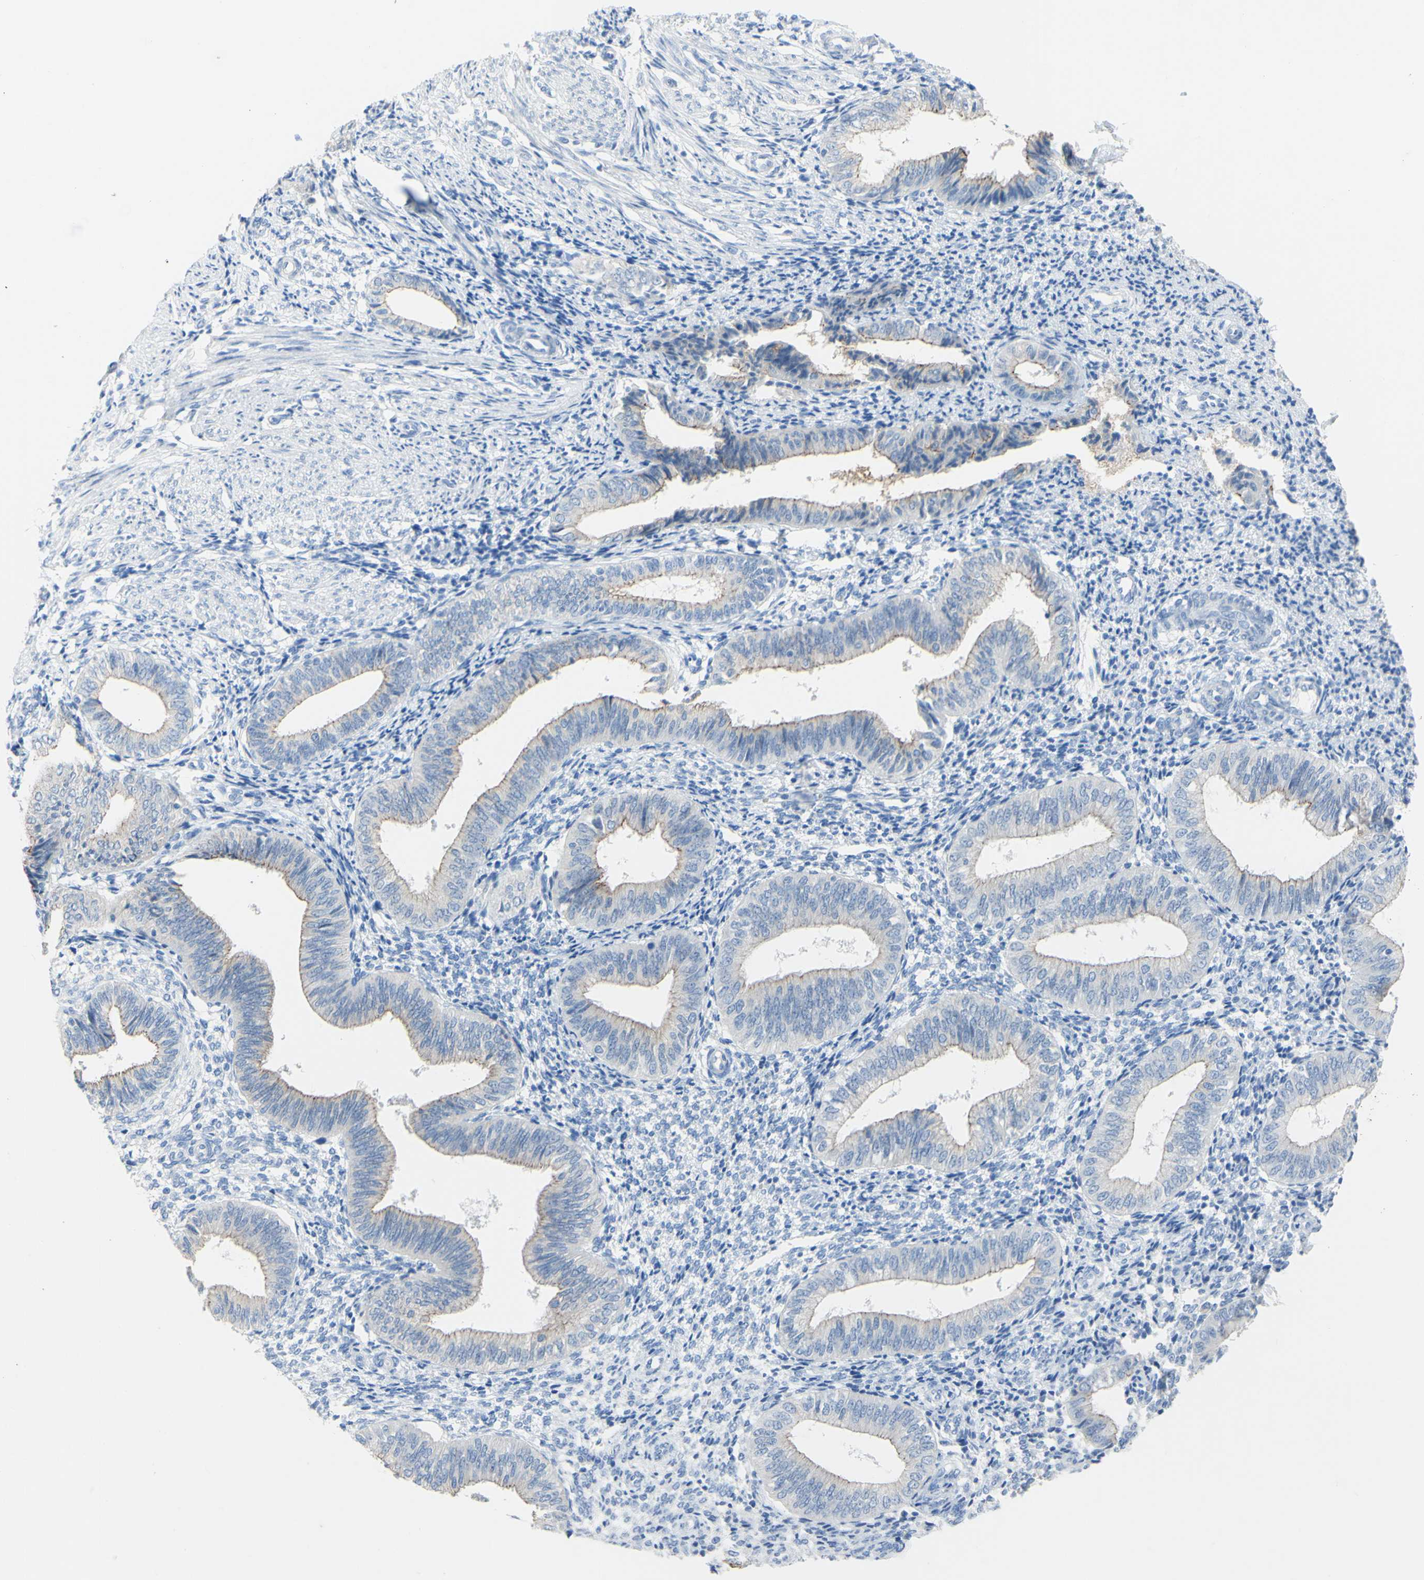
{"staining": {"intensity": "negative", "quantity": "none", "location": "none"}, "tissue": "endometrium", "cell_type": "Cells in endometrial stroma", "image_type": "normal", "snomed": [{"axis": "morphology", "description": "Normal tissue, NOS"}, {"axis": "topography", "description": "Endometrium"}], "caption": "Cells in endometrial stroma are negative for brown protein staining in benign endometrium. Brightfield microscopy of IHC stained with DAB (3,3'-diaminobenzidine) (brown) and hematoxylin (blue), captured at high magnification.", "gene": "DSC2", "patient": {"sex": "female", "age": 50}}